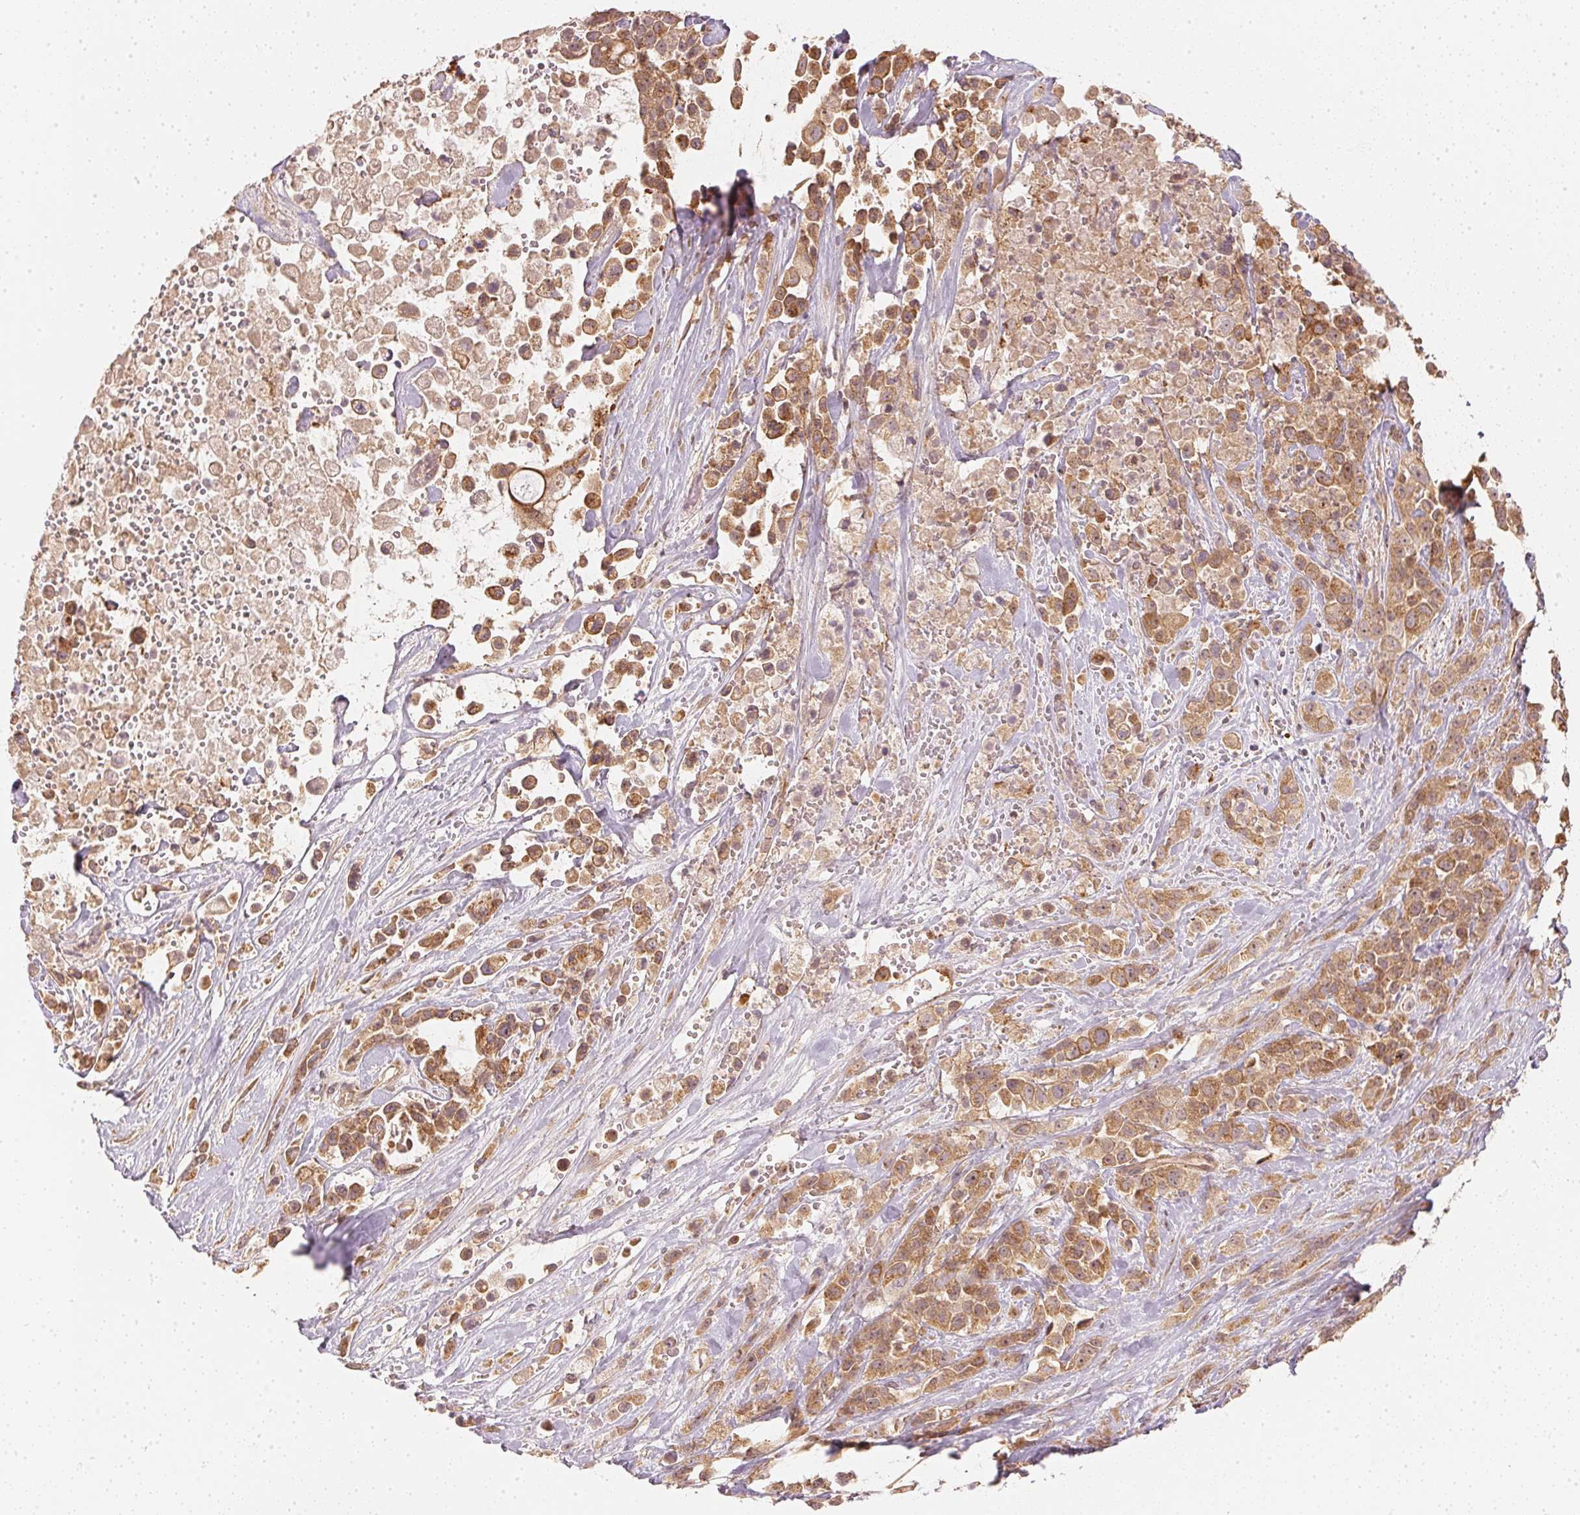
{"staining": {"intensity": "moderate", "quantity": ">75%", "location": "cytoplasmic/membranous,nuclear"}, "tissue": "pancreatic cancer", "cell_type": "Tumor cells", "image_type": "cancer", "snomed": [{"axis": "morphology", "description": "Adenocarcinoma, NOS"}, {"axis": "topography", "description": "Pancreas"}], "caption": "Immunohistochemical staining of human pancreatic cancer displays medium levels of moderate cytoplasmic/membranous and nuclear staining in about >75% of tumor cells.", "gene": "WDR54", "patient": {"sex": "male", "age": 44}}